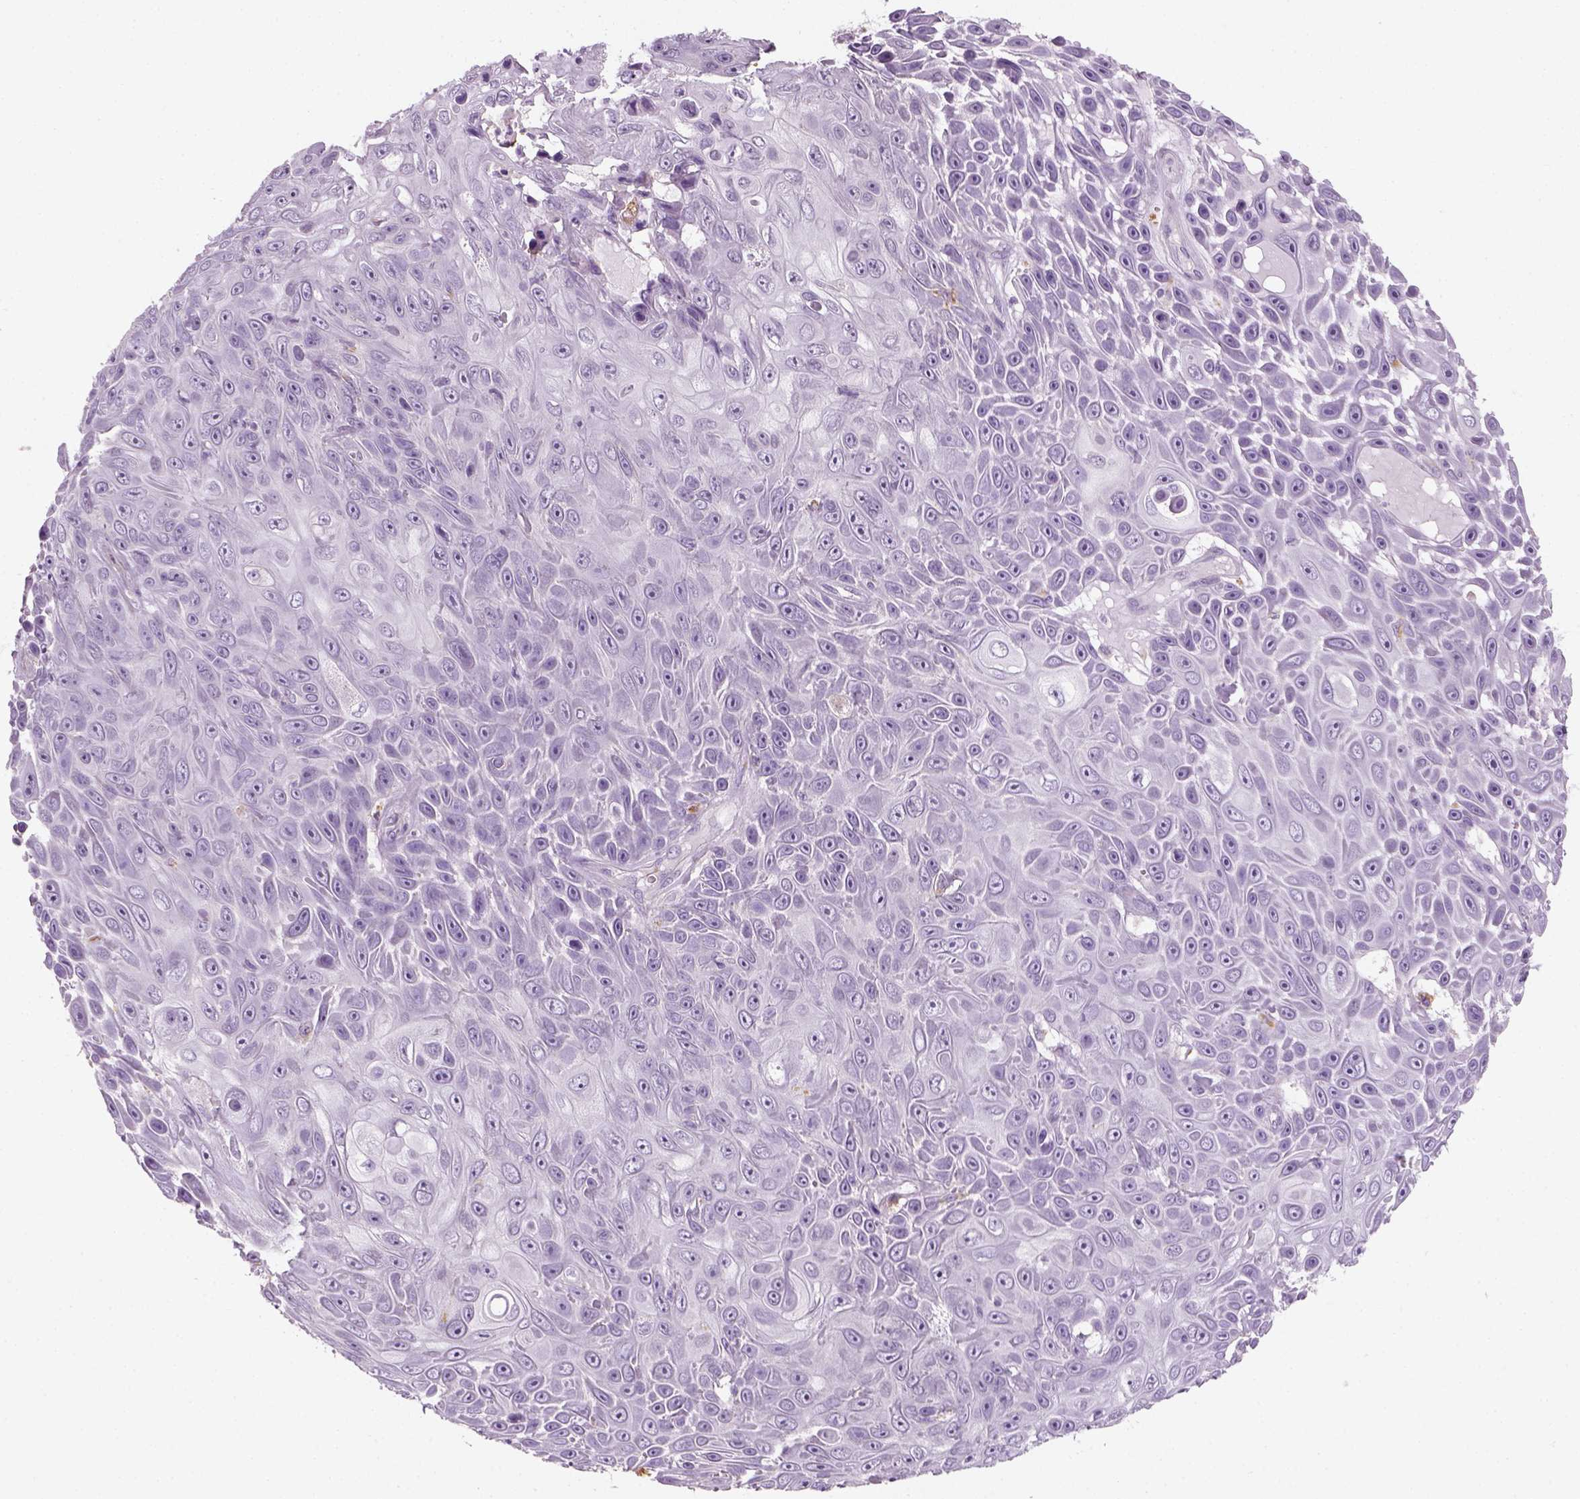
{"staining": {"intensity": "negative", "quantity": "none", "location": "none"}, "tissue": "skin cancer", "cell_type": "Tumor cells", "image_type": "cancer", "snomed": [{"axis": "morphology", "description": "Squamous cell carcinoma, NOS"}, {"axis": "topography", "description": "Skin"}], "caption": "Tumor cells are negative for brown protein staining in skin cancer (squamous cell carcinoma).", "gene": "FAM163B", "patient": {"sex": "male", "age": 82}}